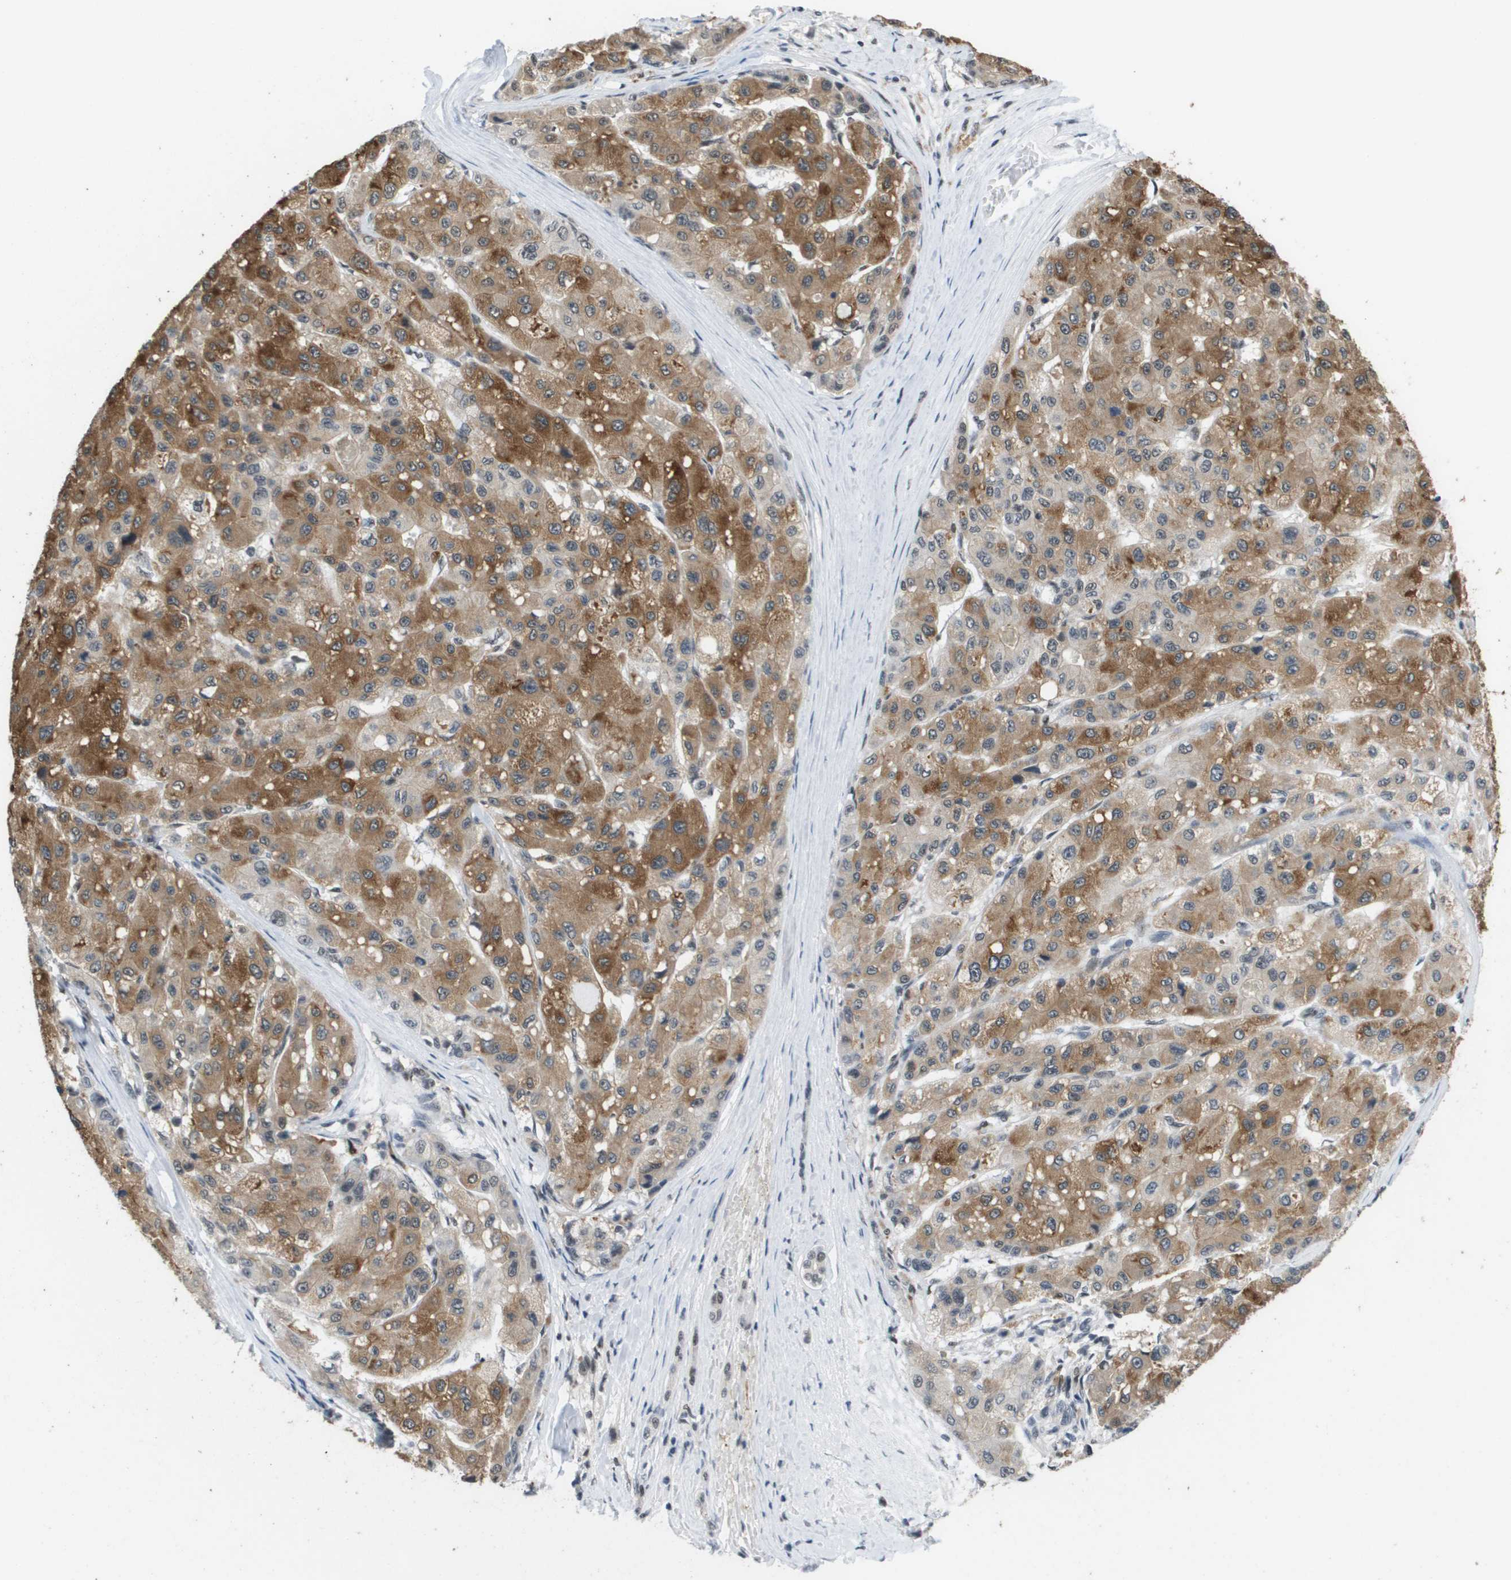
{"staining": {"intensity": "moderate", "quantity": ">75%", "location": "cytoplasmic/membranous"}, "tissue": "liver cancer", "cell_type": "Tumor cells", "image_type": "cancer", "snomed": [{"axis": "morphology", "description": "Carcinoma, Hepatocellular, NOS"}, {"axis": "topography", "description": "Liver"}], "caption": "Immunohistochemistry (IHC) (DAB) staining of human liver cancer demonstrates moderate cytoplasmic/membranous protein staining in about >75% of tumor cells.", "gene": "ISY1", "patient": {"sex": "male", "age": 80}}